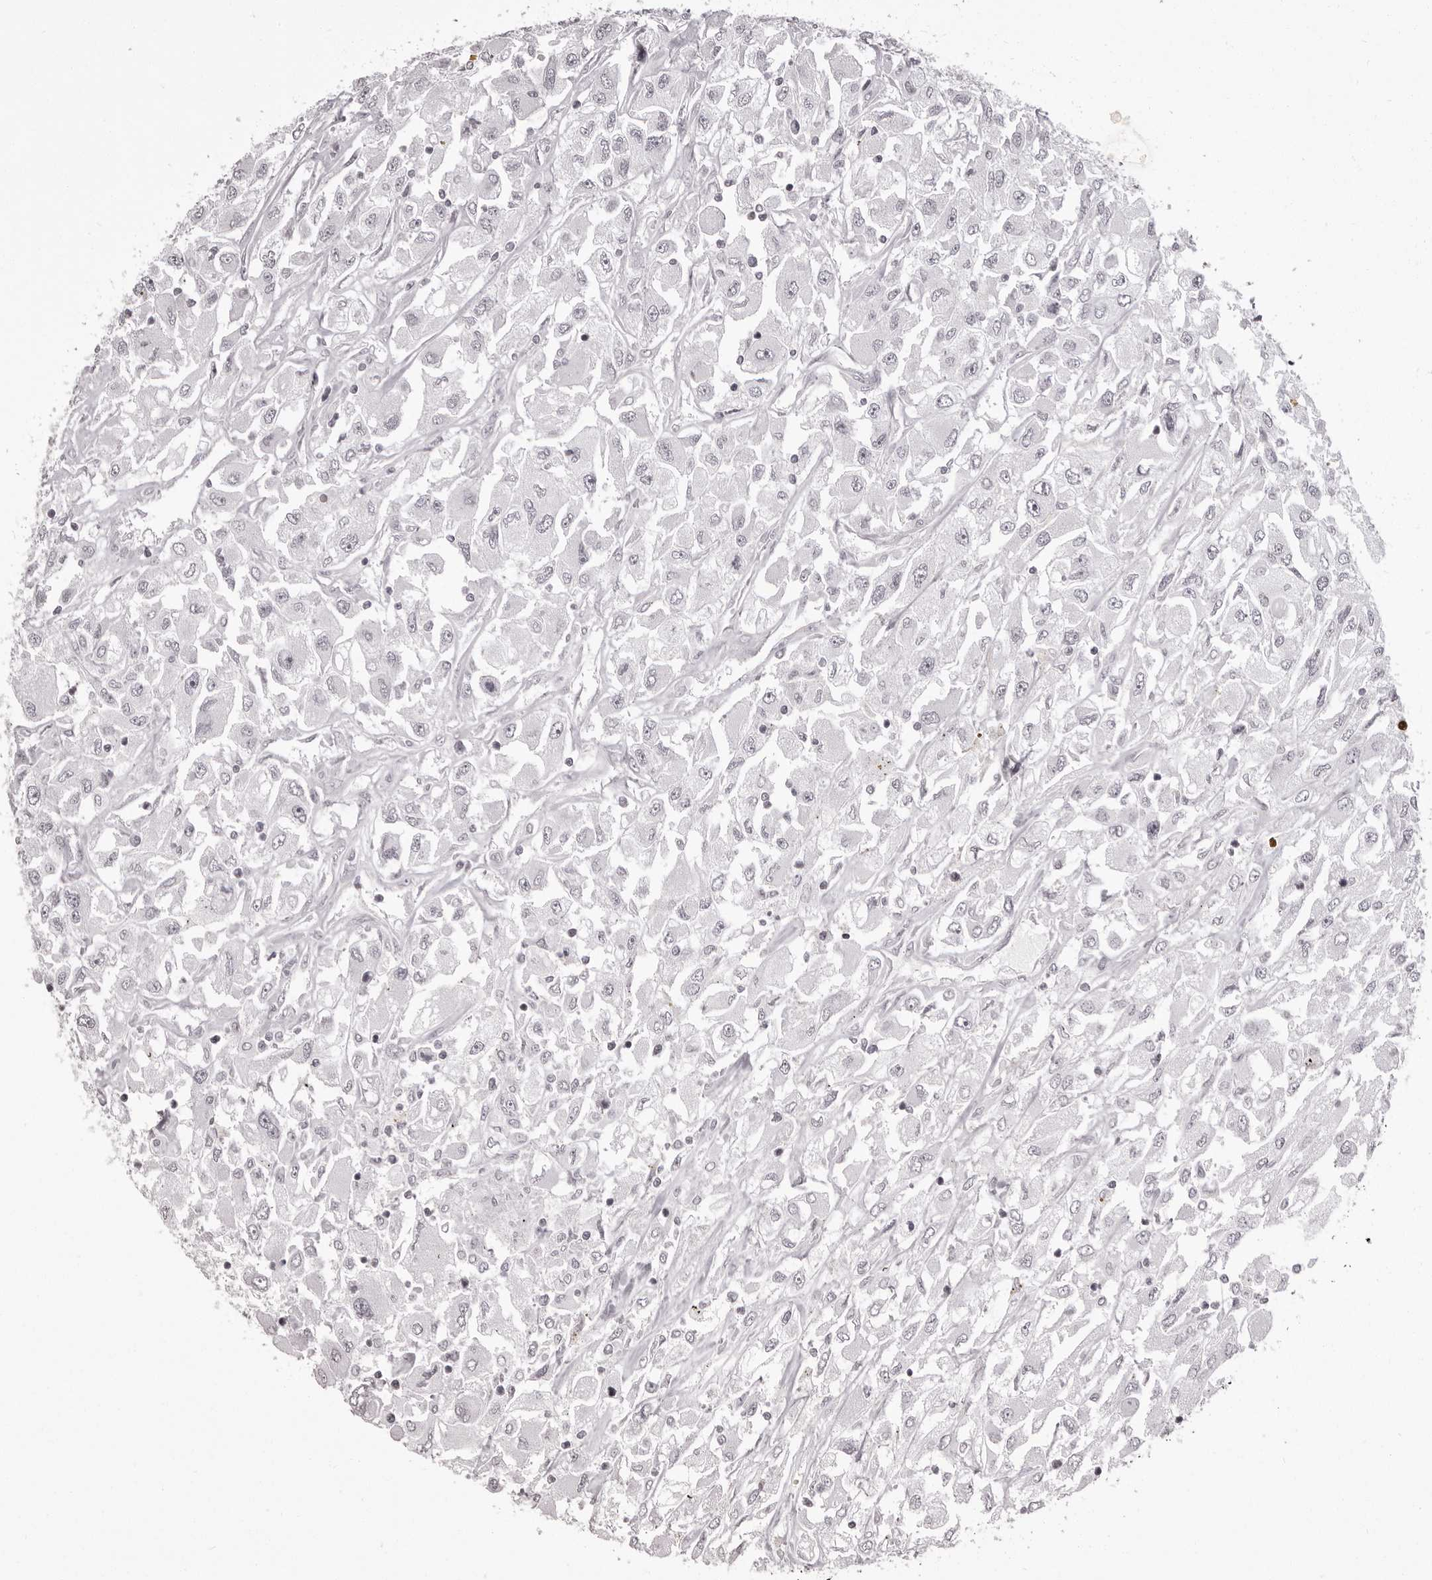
{"staining": {"intensity": "negative", "quantity": "none", "location": "none"}, "tissue": "renal cancer", "cell_type": "Tumor cells", "image_type": "cancer", "snomed": [{"axis": "morphology", "description": "Adenocarcinoma, NOS"}, {"axis": "topography", "description": "Kidney"}], "caption": "IHC histopathology image of neoplastic tissue: human renal adenocarcinoma stained with DAB (3,3'-diaminobenzidine) exhibits no significant protein expression in tumor cells.", "gene": "C8orf74", "patient": {"sex": "female", "age": 52}}